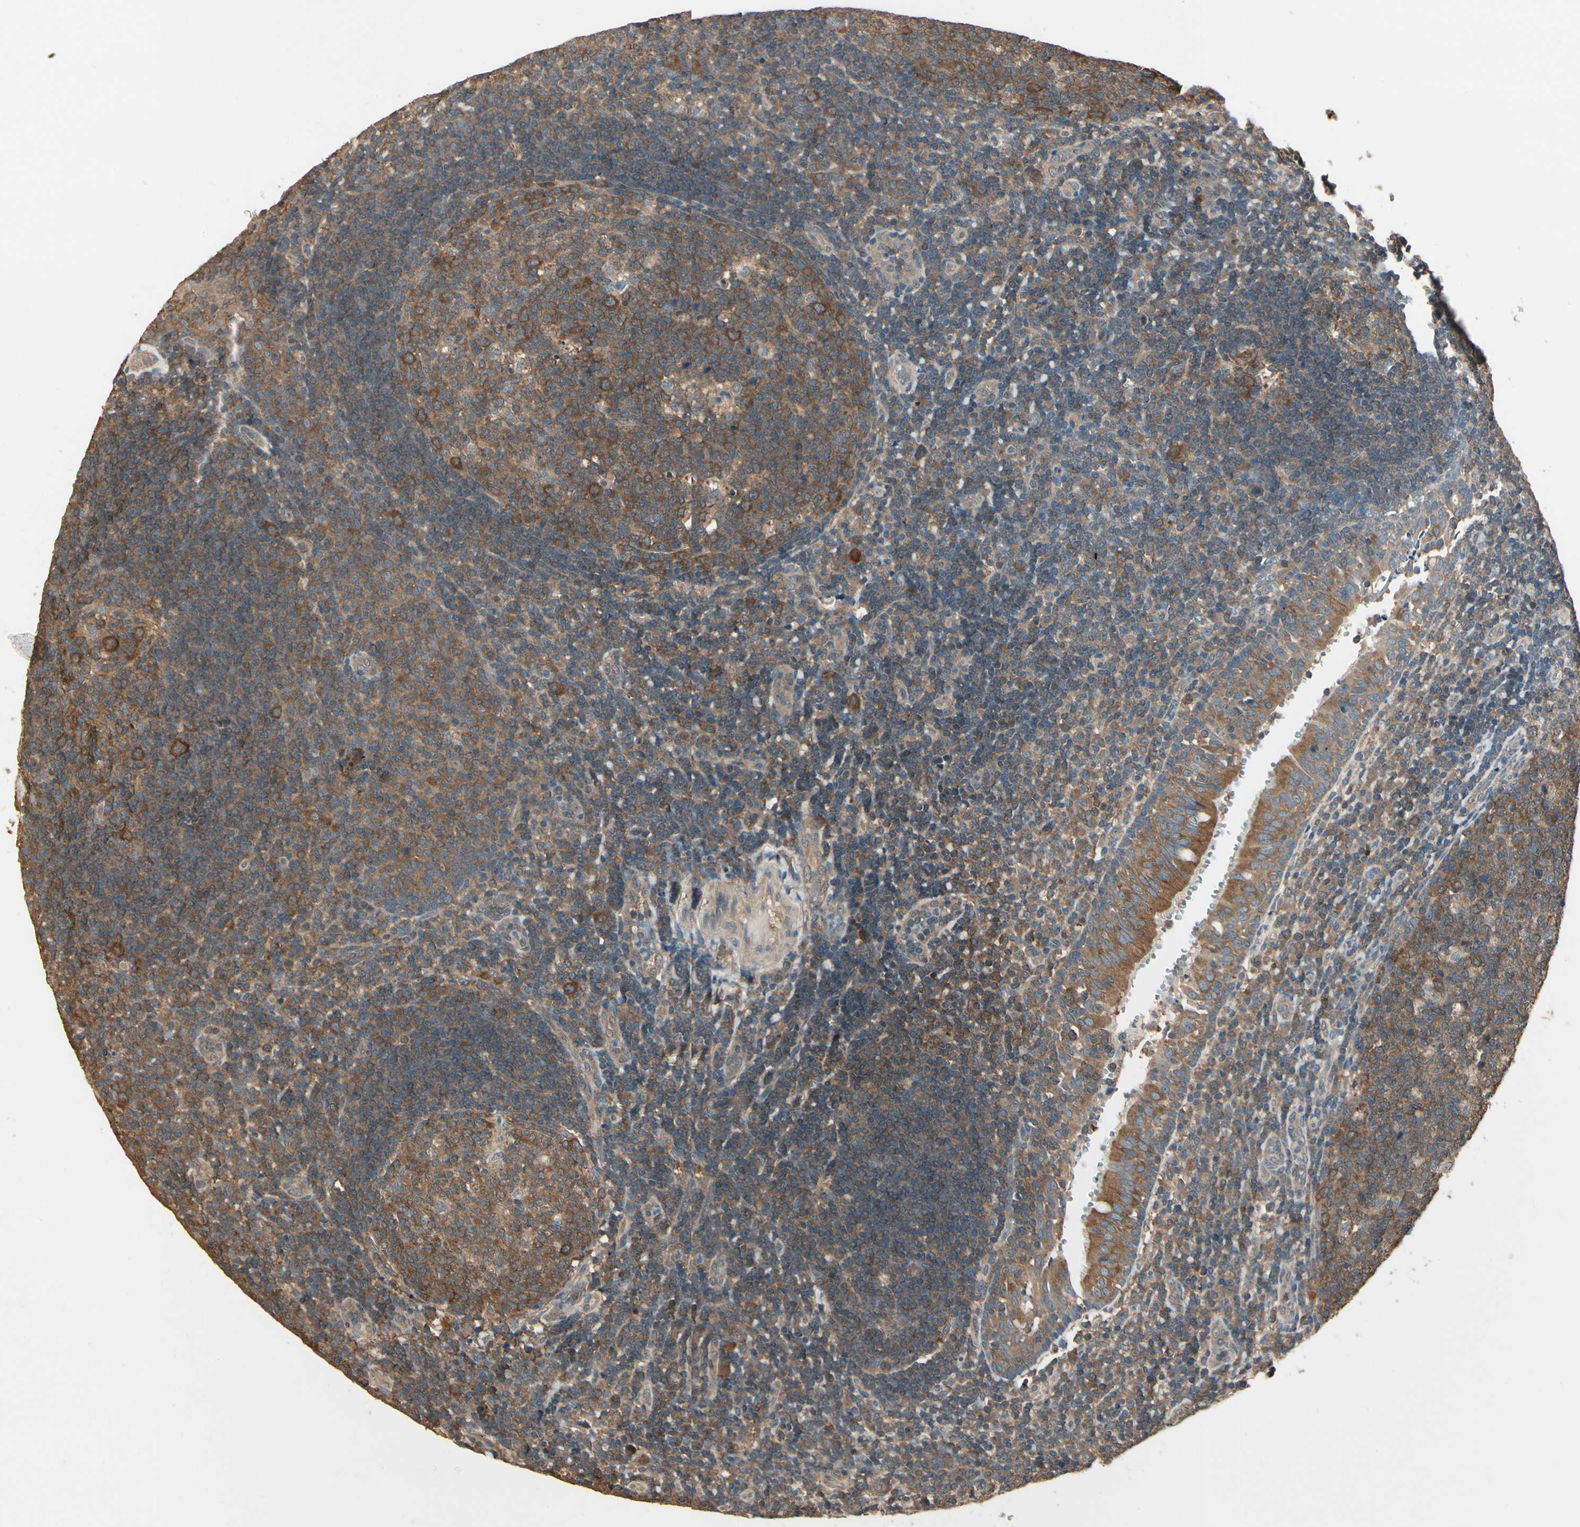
{"staining": {"intensity": "strong", "quantity": ">75%", "location": "cytoplasmic/membranous"}, "tissue": "tonsil", "cell_type": "Germinal center cells", "image_type": "normal", "snomed": [{"axis": "morphology", "description": "Normal tissue, NOS"}, {"axis": "topography", "description": "Tonsil"}], "caption": "An image of human tonsil stained for a protein demonstrates strong cytoplasmic/membranous brown staining in germinal center cells. (Brightfield microscopy of DAB IHC at high magnification).", "gene": "CCT7", "patient": {"sex": "female", "age": 40}}